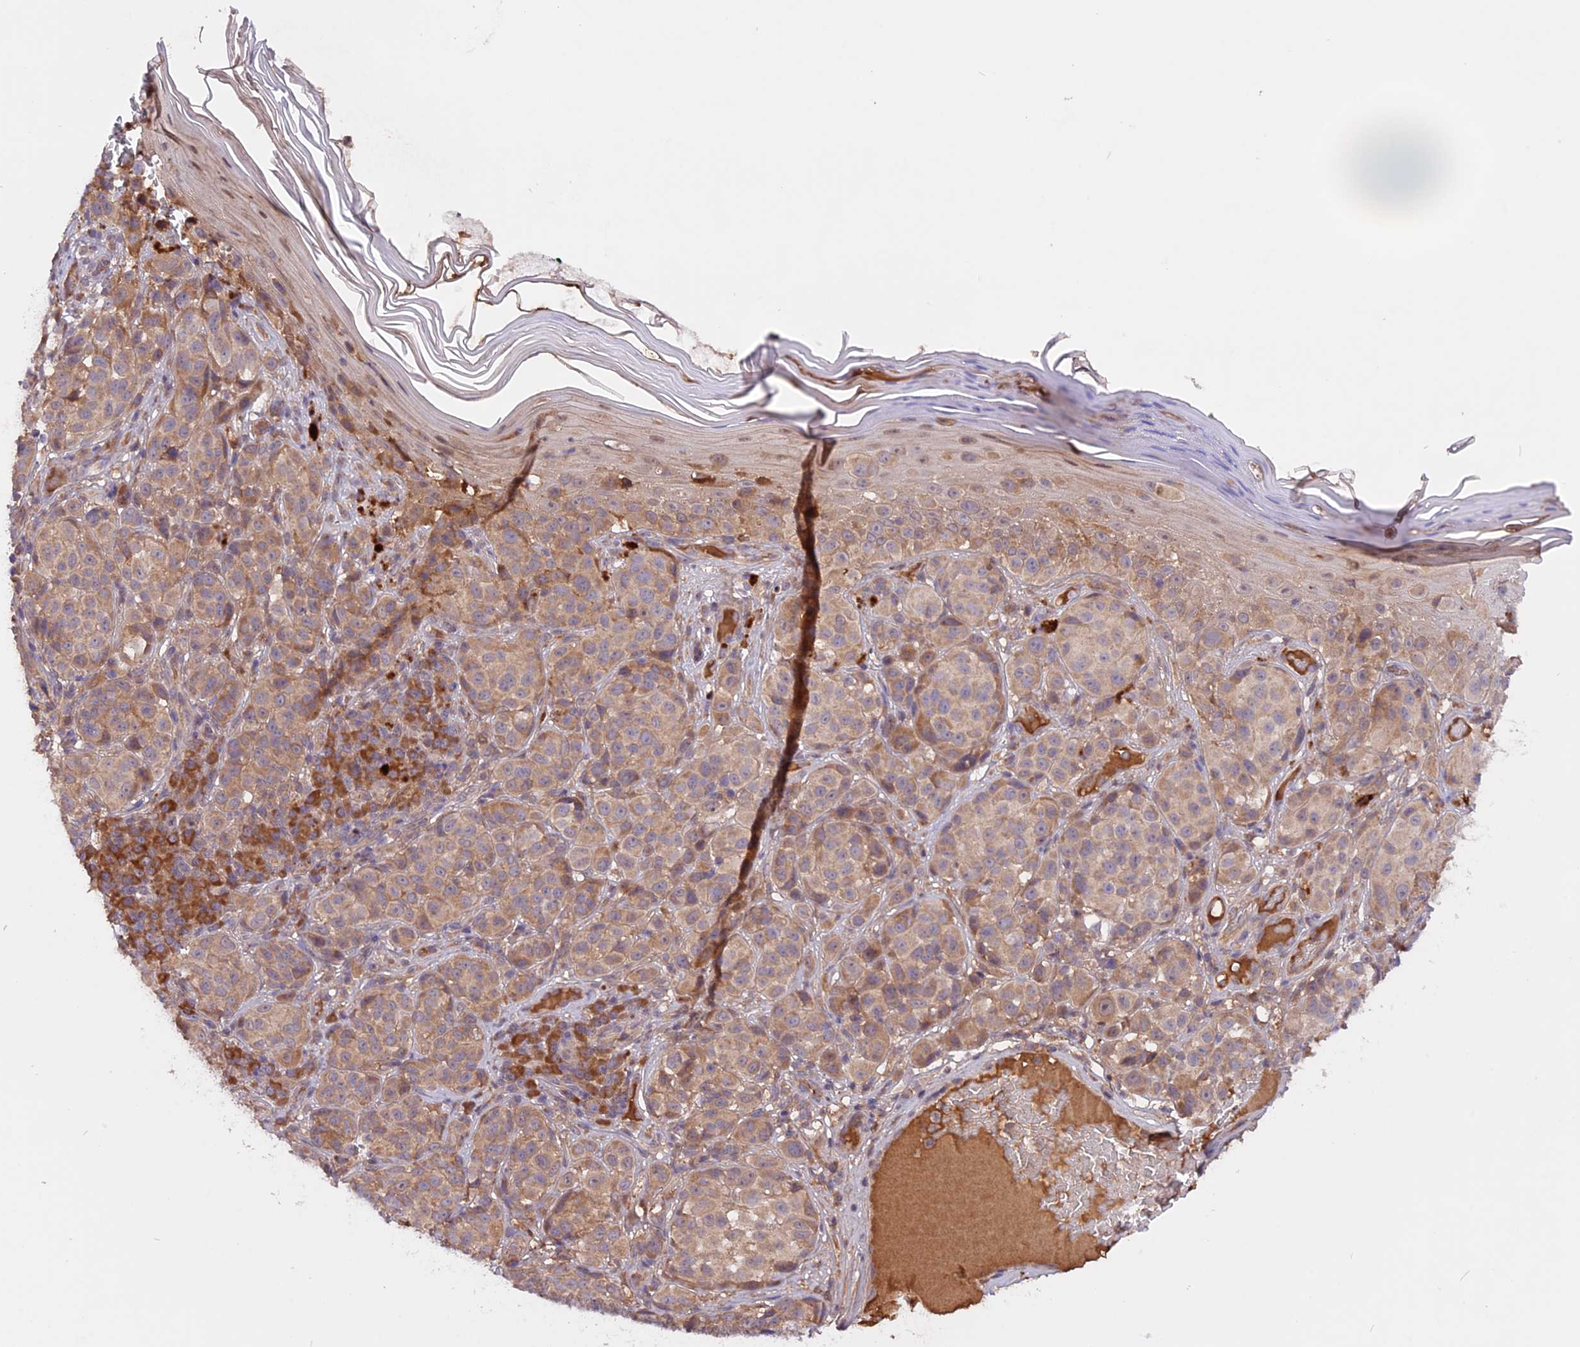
{"staining": {"intensity": "moderate", "quantity": ">75%", "location": "cytoplasmic/membranous"}, "tissue": "melanoma", "cell_type": "Tumor cells", "image_type": "cancer", "snomed": [{"axis": "morphology", "description": "Malignant melanoma, NOS"}, {"axis": "topography", "description": "Skin"}], "caption": "Brown immunohistochemical staining in malignant melanoma shows moderate cytoplasmic/membranous positivity in approximately >75% of tumor cells.", "gene": "MARK4", "patient": {"sex": "male", "age": 38}}